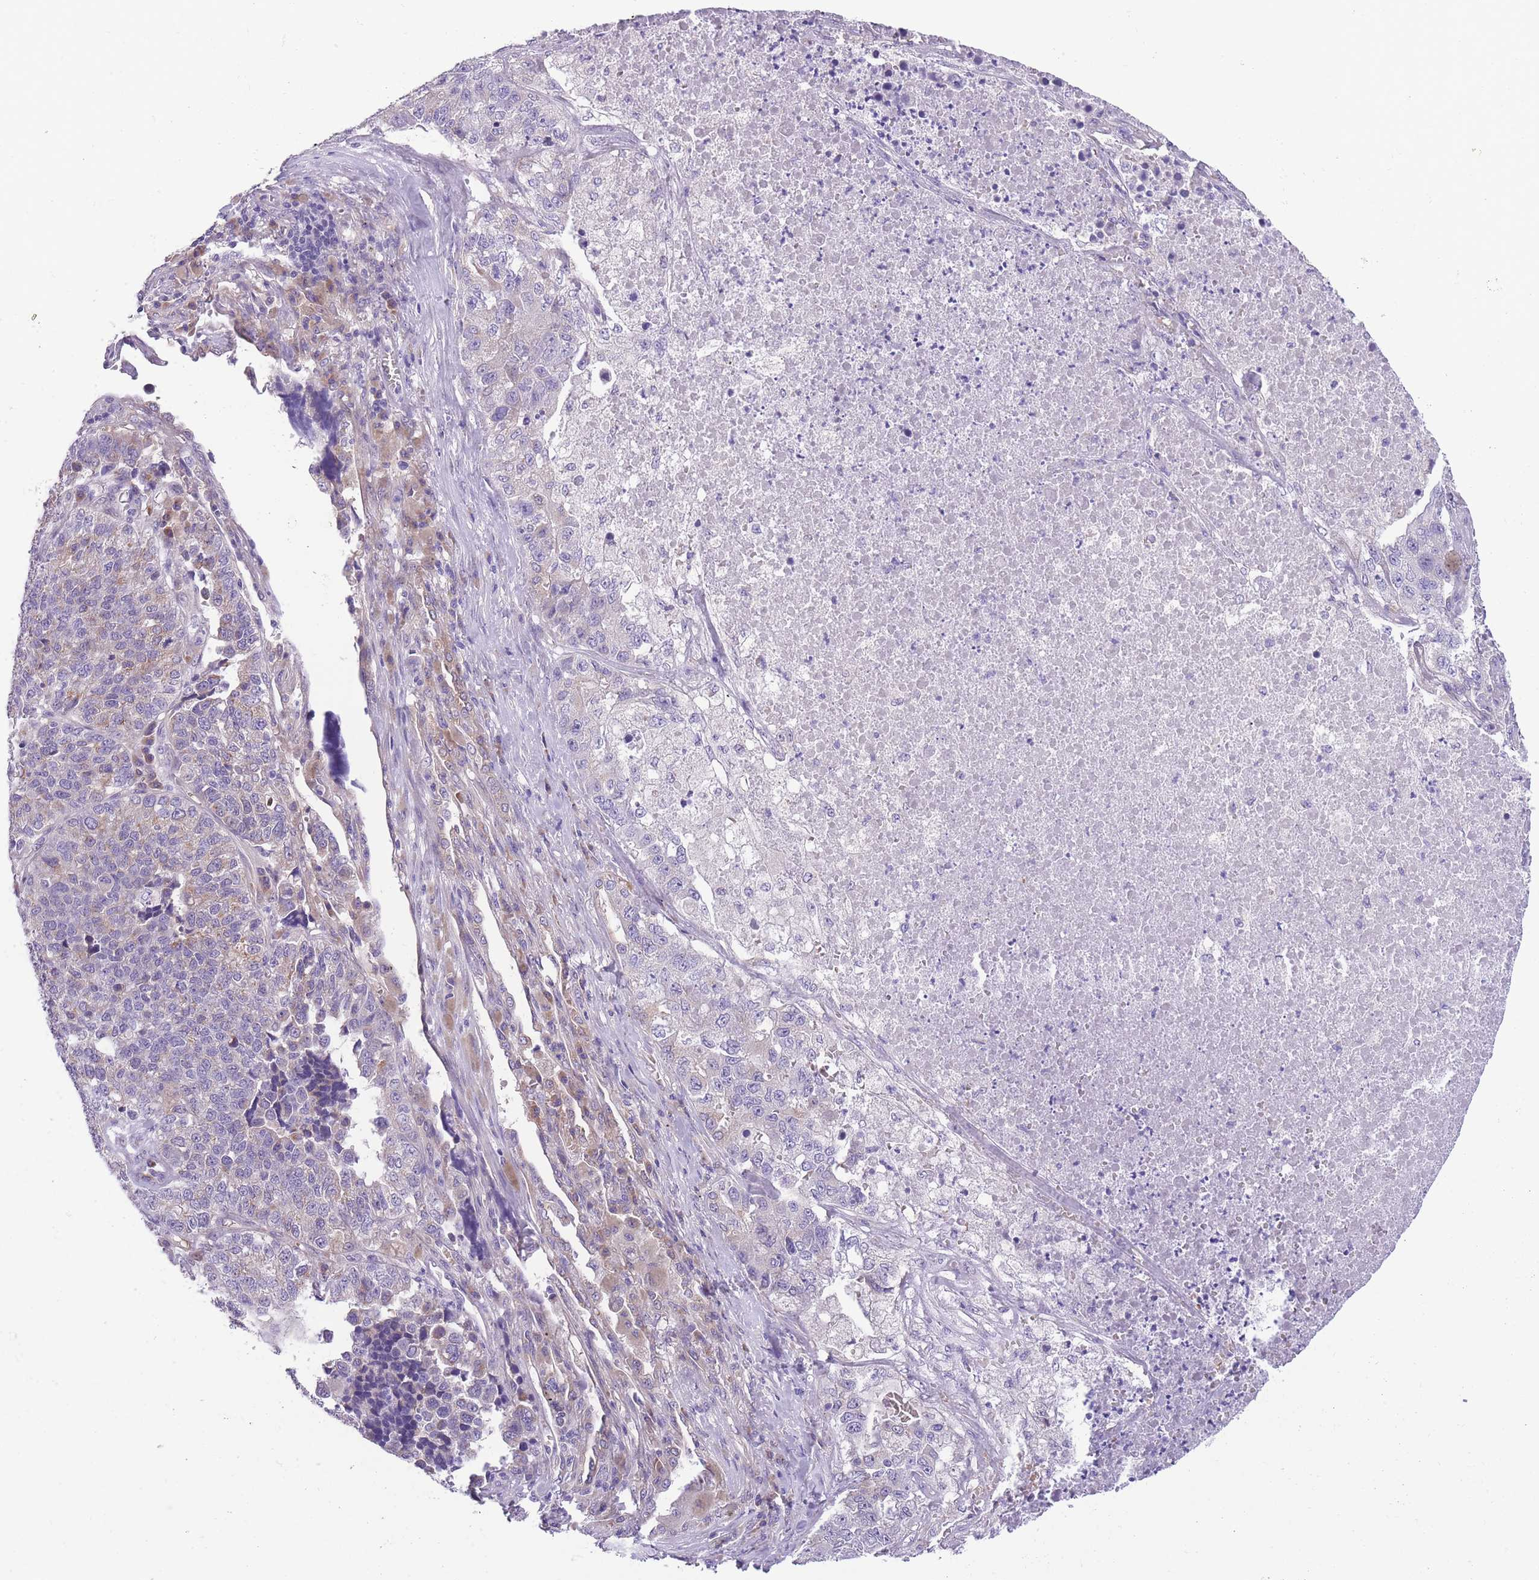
{"staining": {"intensity": "negative", "quantity": "none", "location": "none"}, "tissue": "lung cancer", "cell_type": "Tumor cells", "image_type": "cancer", "snomed": [{"axis": "morphology", "description": "Adenocarcinoma, NOS"}, {"axis": "topography", "description": "Lung"}], "caption": "Lung adenocarcinoma was stained to show a protein in brown. There is no significant positivity in tumor cells. Brightfield microscopy of immunohistochemistry (IHC) stained with DAB (brown) and hematoxylin (blue), captured at high magnification.", "gene": "WWOX", "patient": {"sex": "male", "age": 49}}